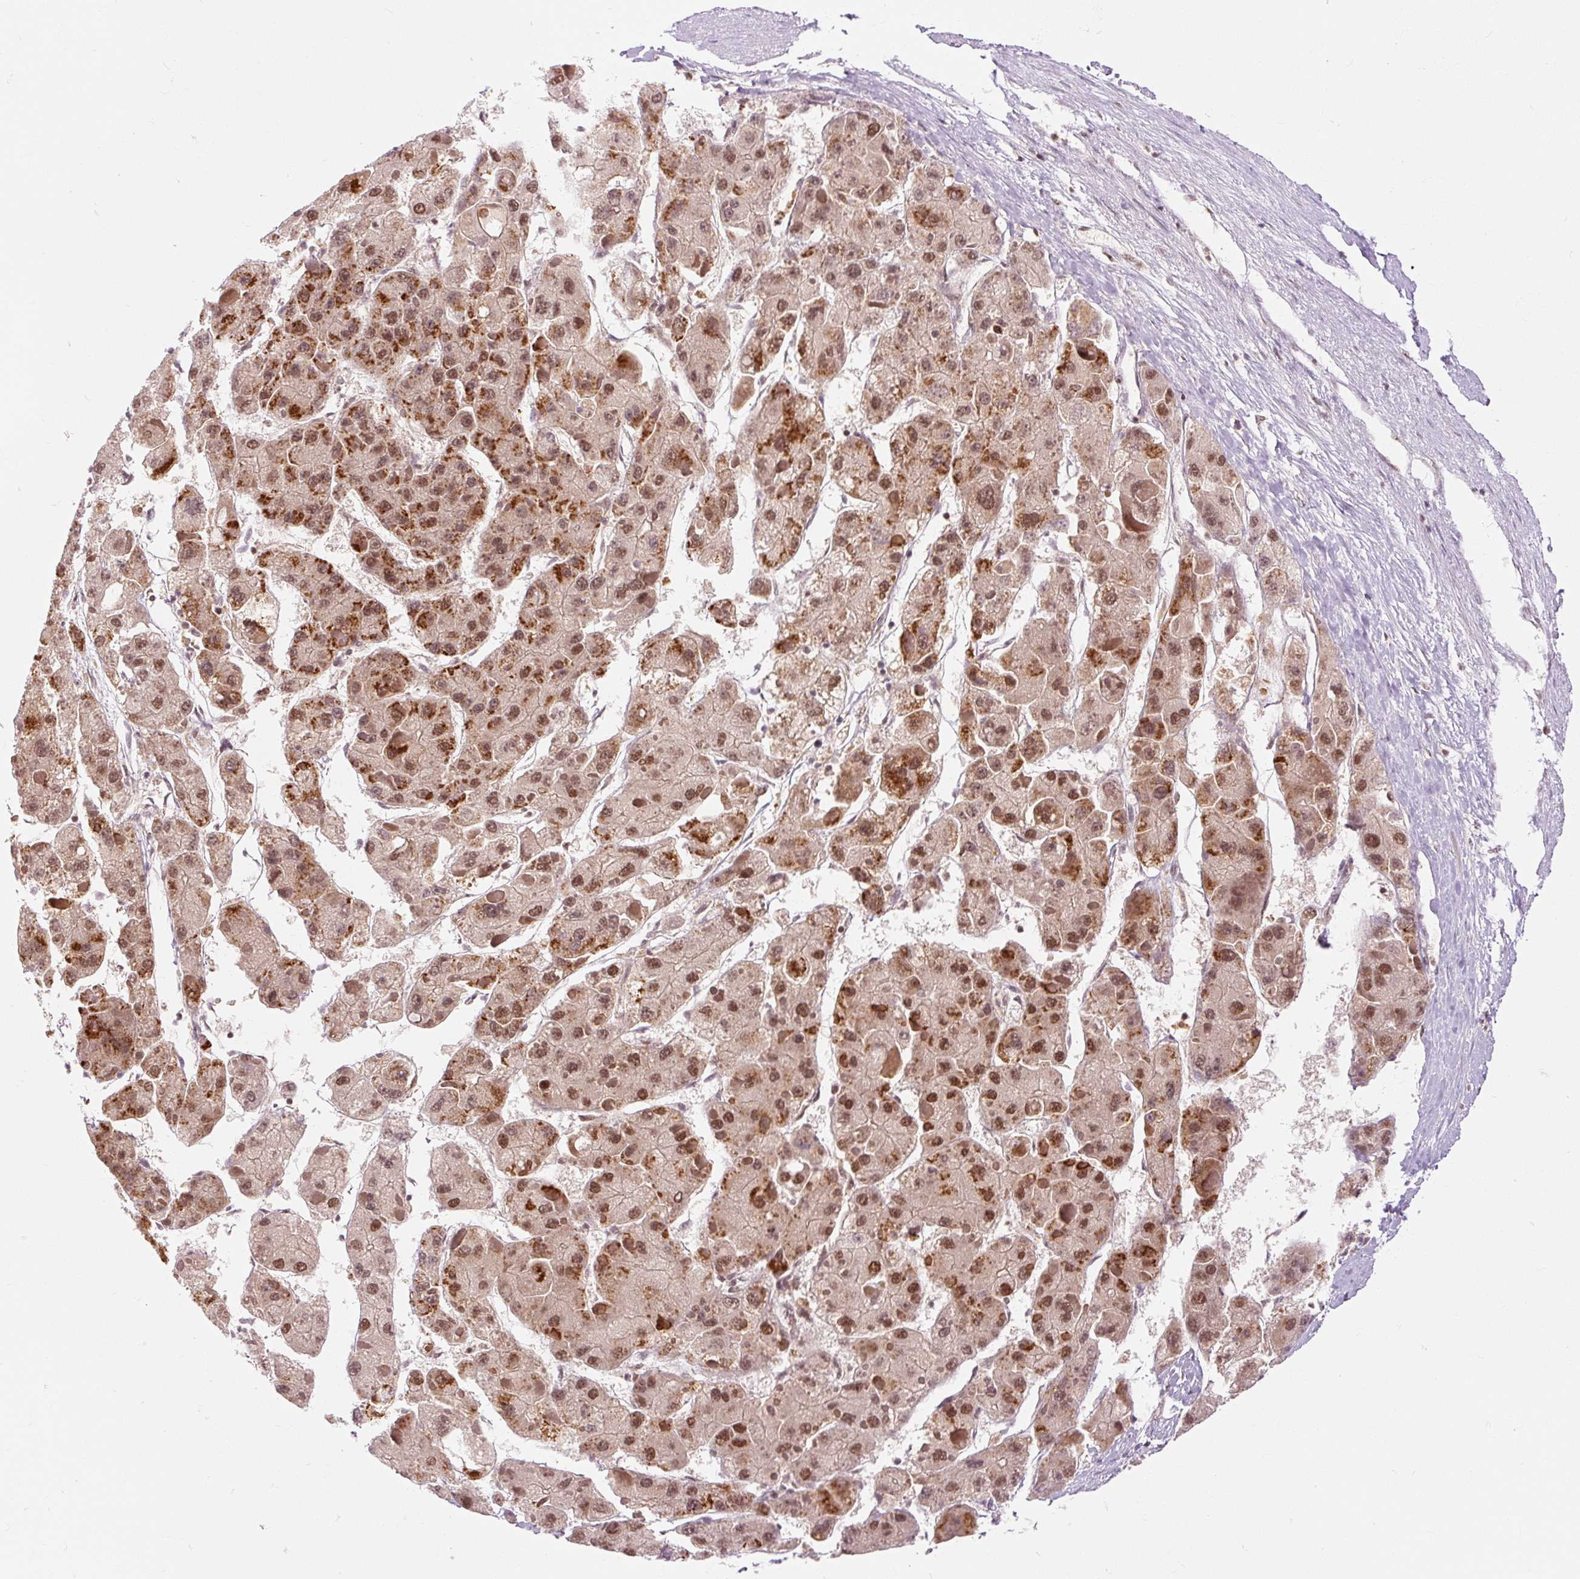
{"staining": {"intensity": "strong", "quantity": ">75%", "location": "cytoplasmic/membranous,nuclear"}, "tissue": "liver cancer", "cell_type": "Tumor cells", "image_type": "cancer", "snomed": [{"axis": "morphology", "description": "Carcinoma, Hepatocellular, NOS"}, {"axis": "topography", "description": "Liver"}], "caption": "Protein analysis of liver cancer tissue reveals strong cytoplasmic/membranous and nuclear expression in approximately >75% of tumor cells. (IHC, brightfield microscopy, high magnification).", "gene": "CSTF1", "patient": {"sex": "female", "age": 73}}